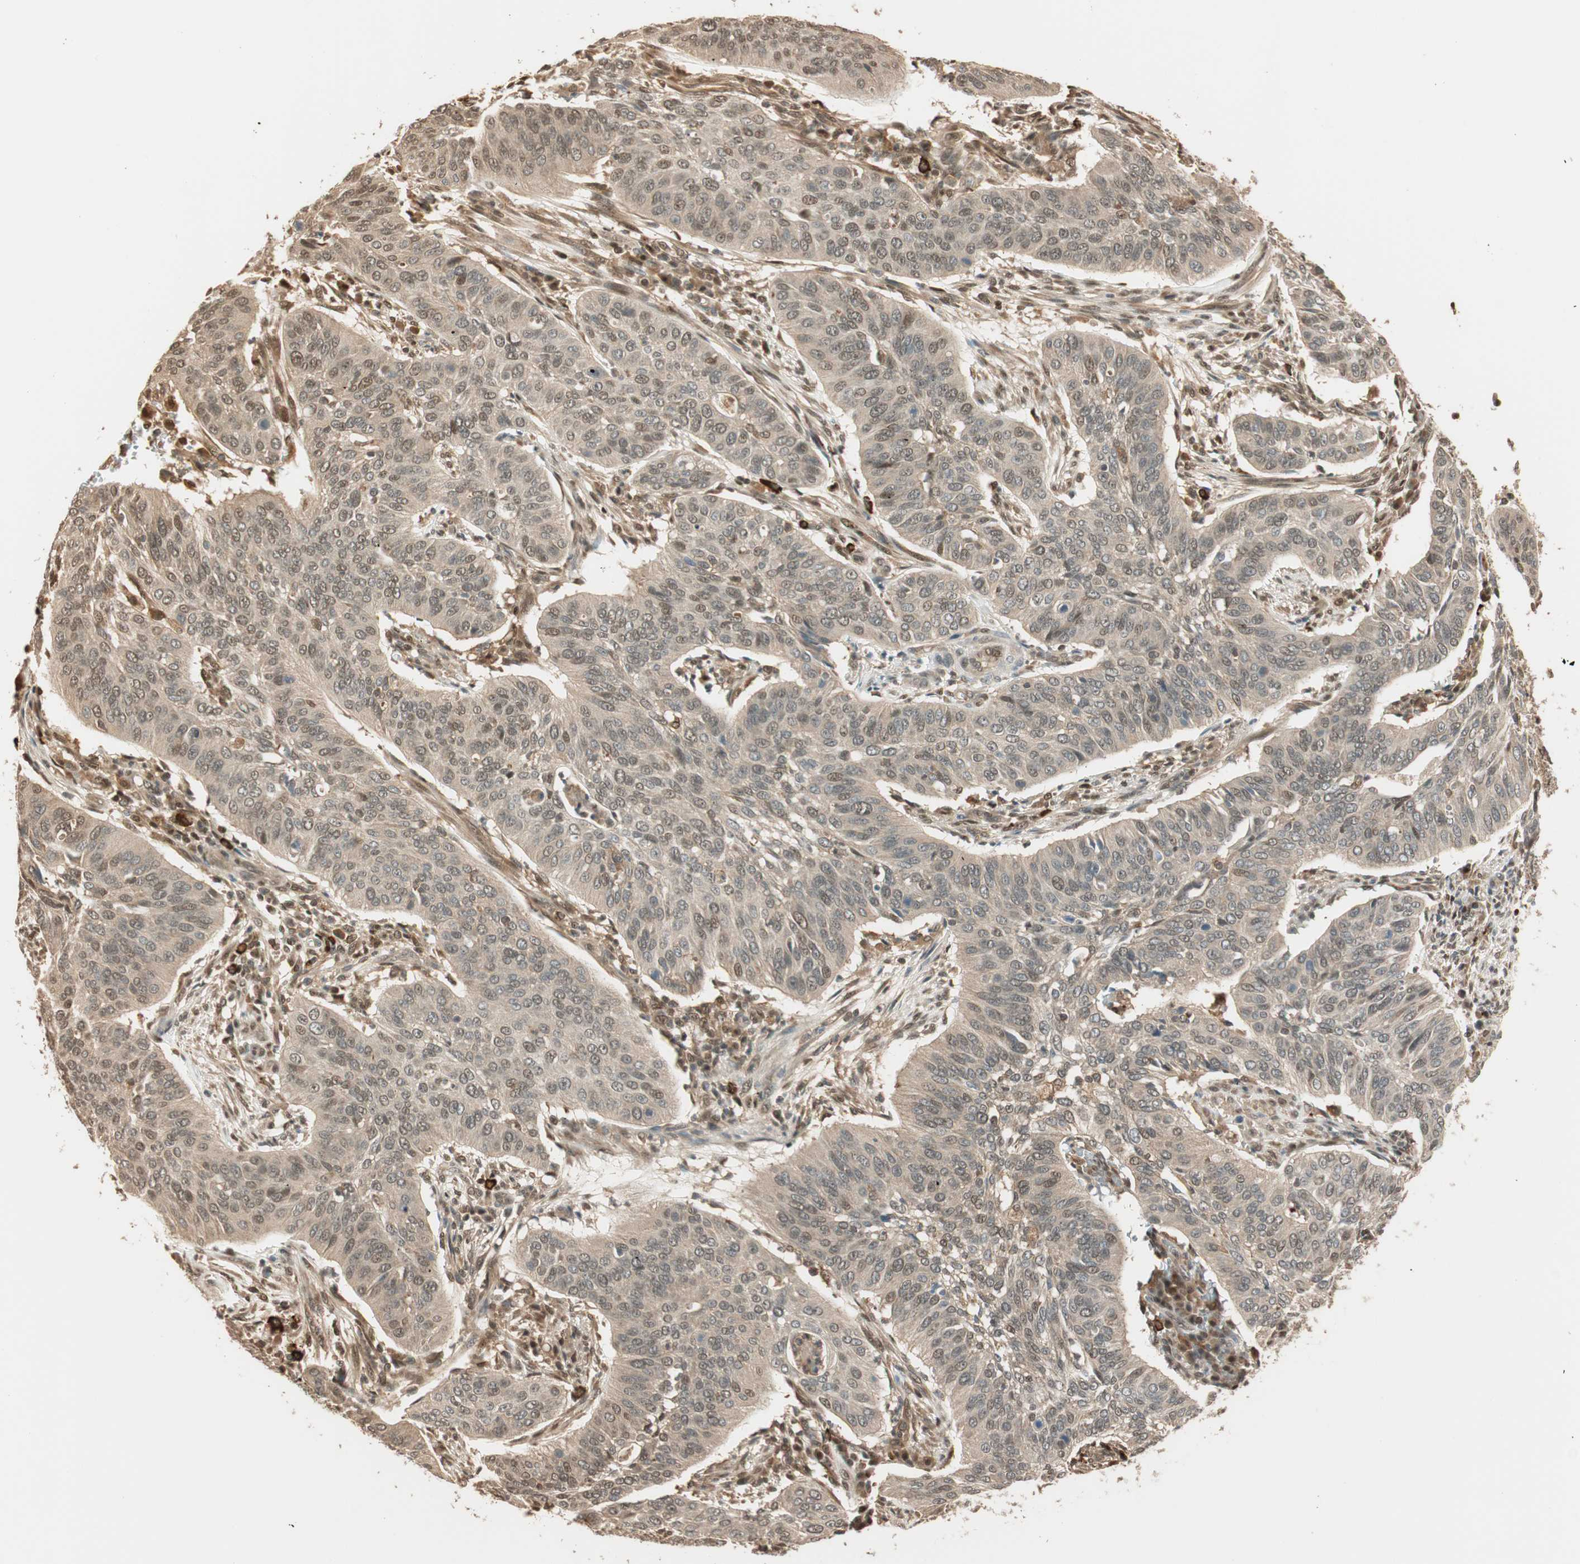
{"staining": {"intensity": "moderate", "quantity": ">75%", "location": "cytoplasmic/membranous,nuclear"}, "tissue": "cervical cancer", "cell_type": "Tumor cells", "image_type": "cancer", "snomed": [{"axis": "morphology", "description": "Squamous cell carcinoma, NOS"}, {"axis": "topography", "description": "Cervix"}], "caption": "High-power microscopy captured an immunohistochemistry photomicrograph of cervical cancer, revealing moderate cytoplasmic/membranous and nuclear staining in about >75% of tumor cells.", "gene": "ZNF443", "patient": {"sex": "female", "age": 39}}